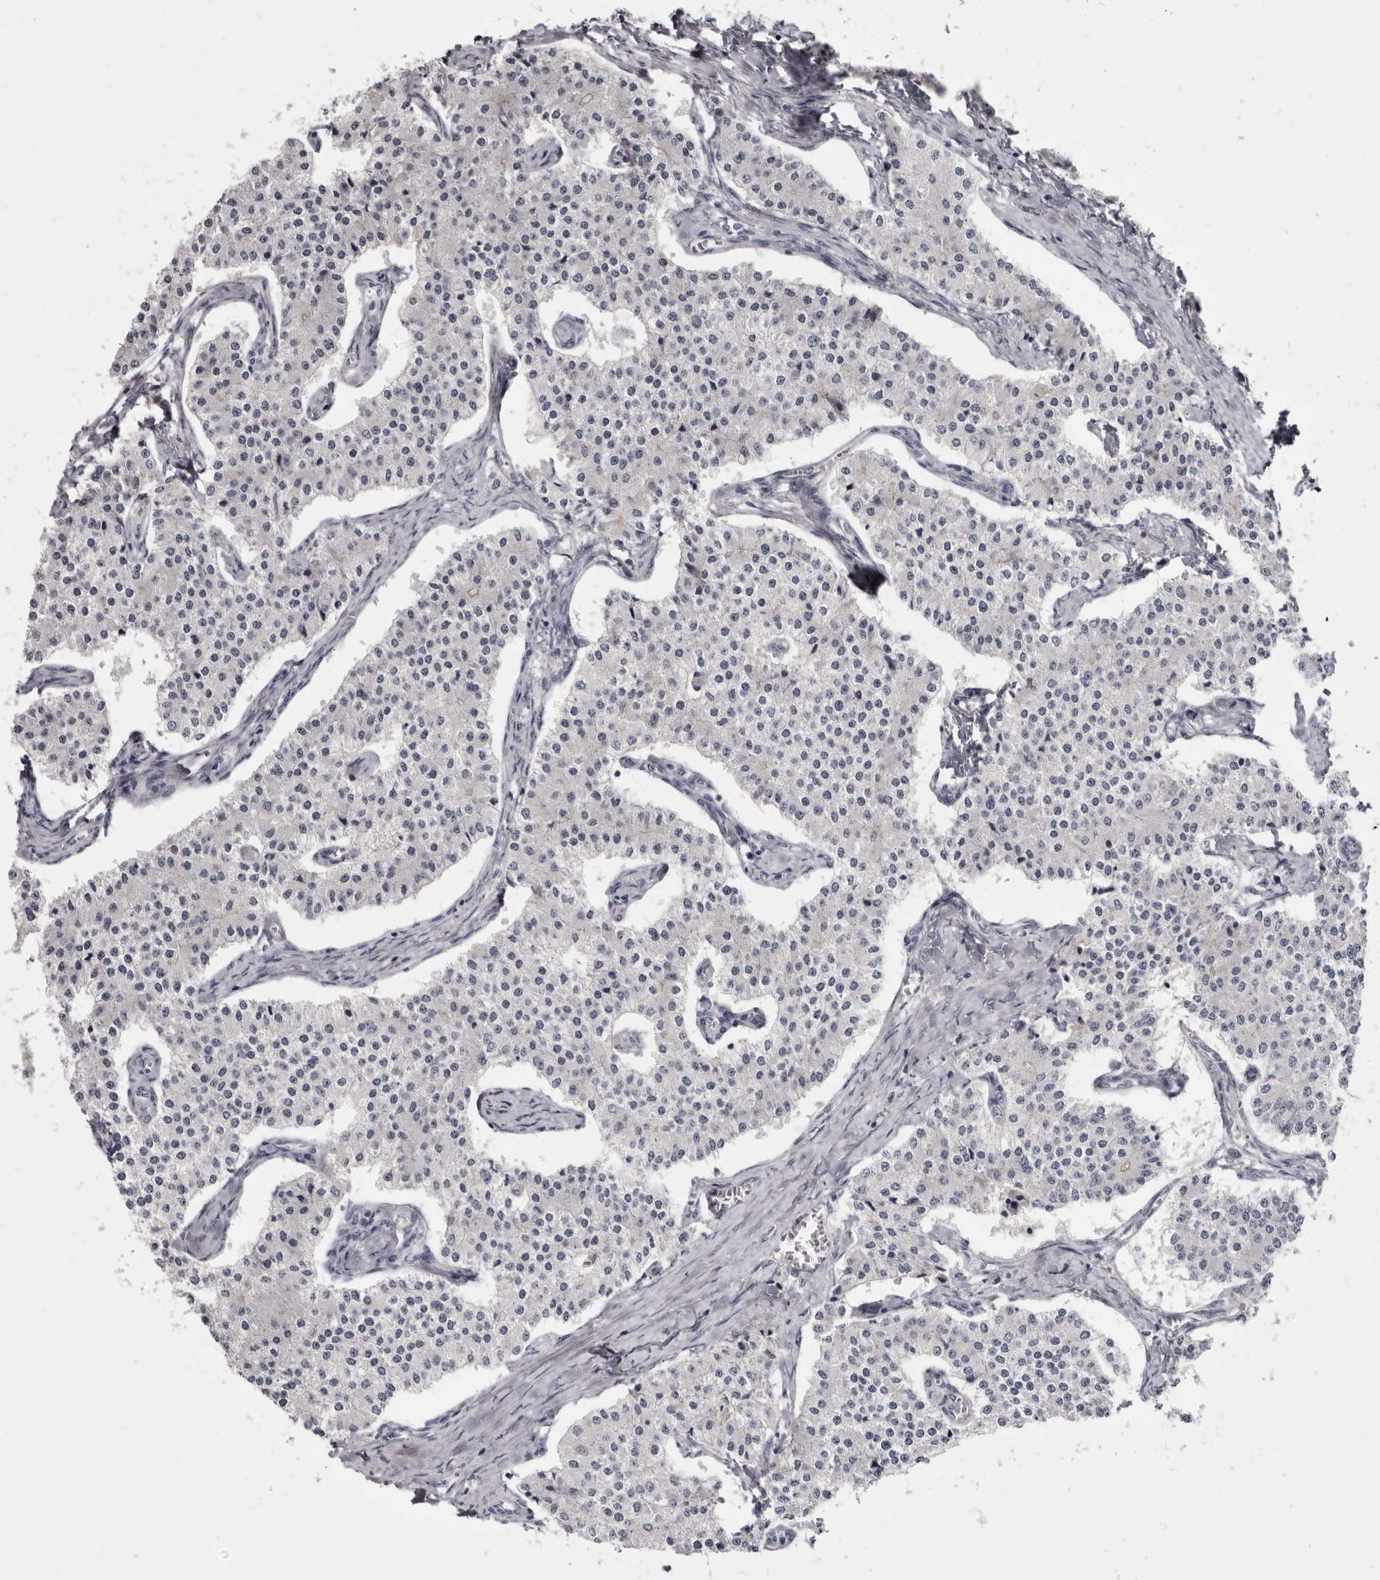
{"staining": {"intensity": "negative", "quantity": "none", "location": "none"}, "tissue": "carcinoid", "cell_type": "Tumor cells", "image_type": "cancer", "snomed": [{"axis": "morphology", "description": "Carcinoid, malignant, NOS"}, {"axis": "topography", "description": "Colon"}], "caption": "Micrograph shows no significant protein expression in tumor cells of carcinoid.", "gene": "CGN", "patient": {"sex": "female", "age": 52}}